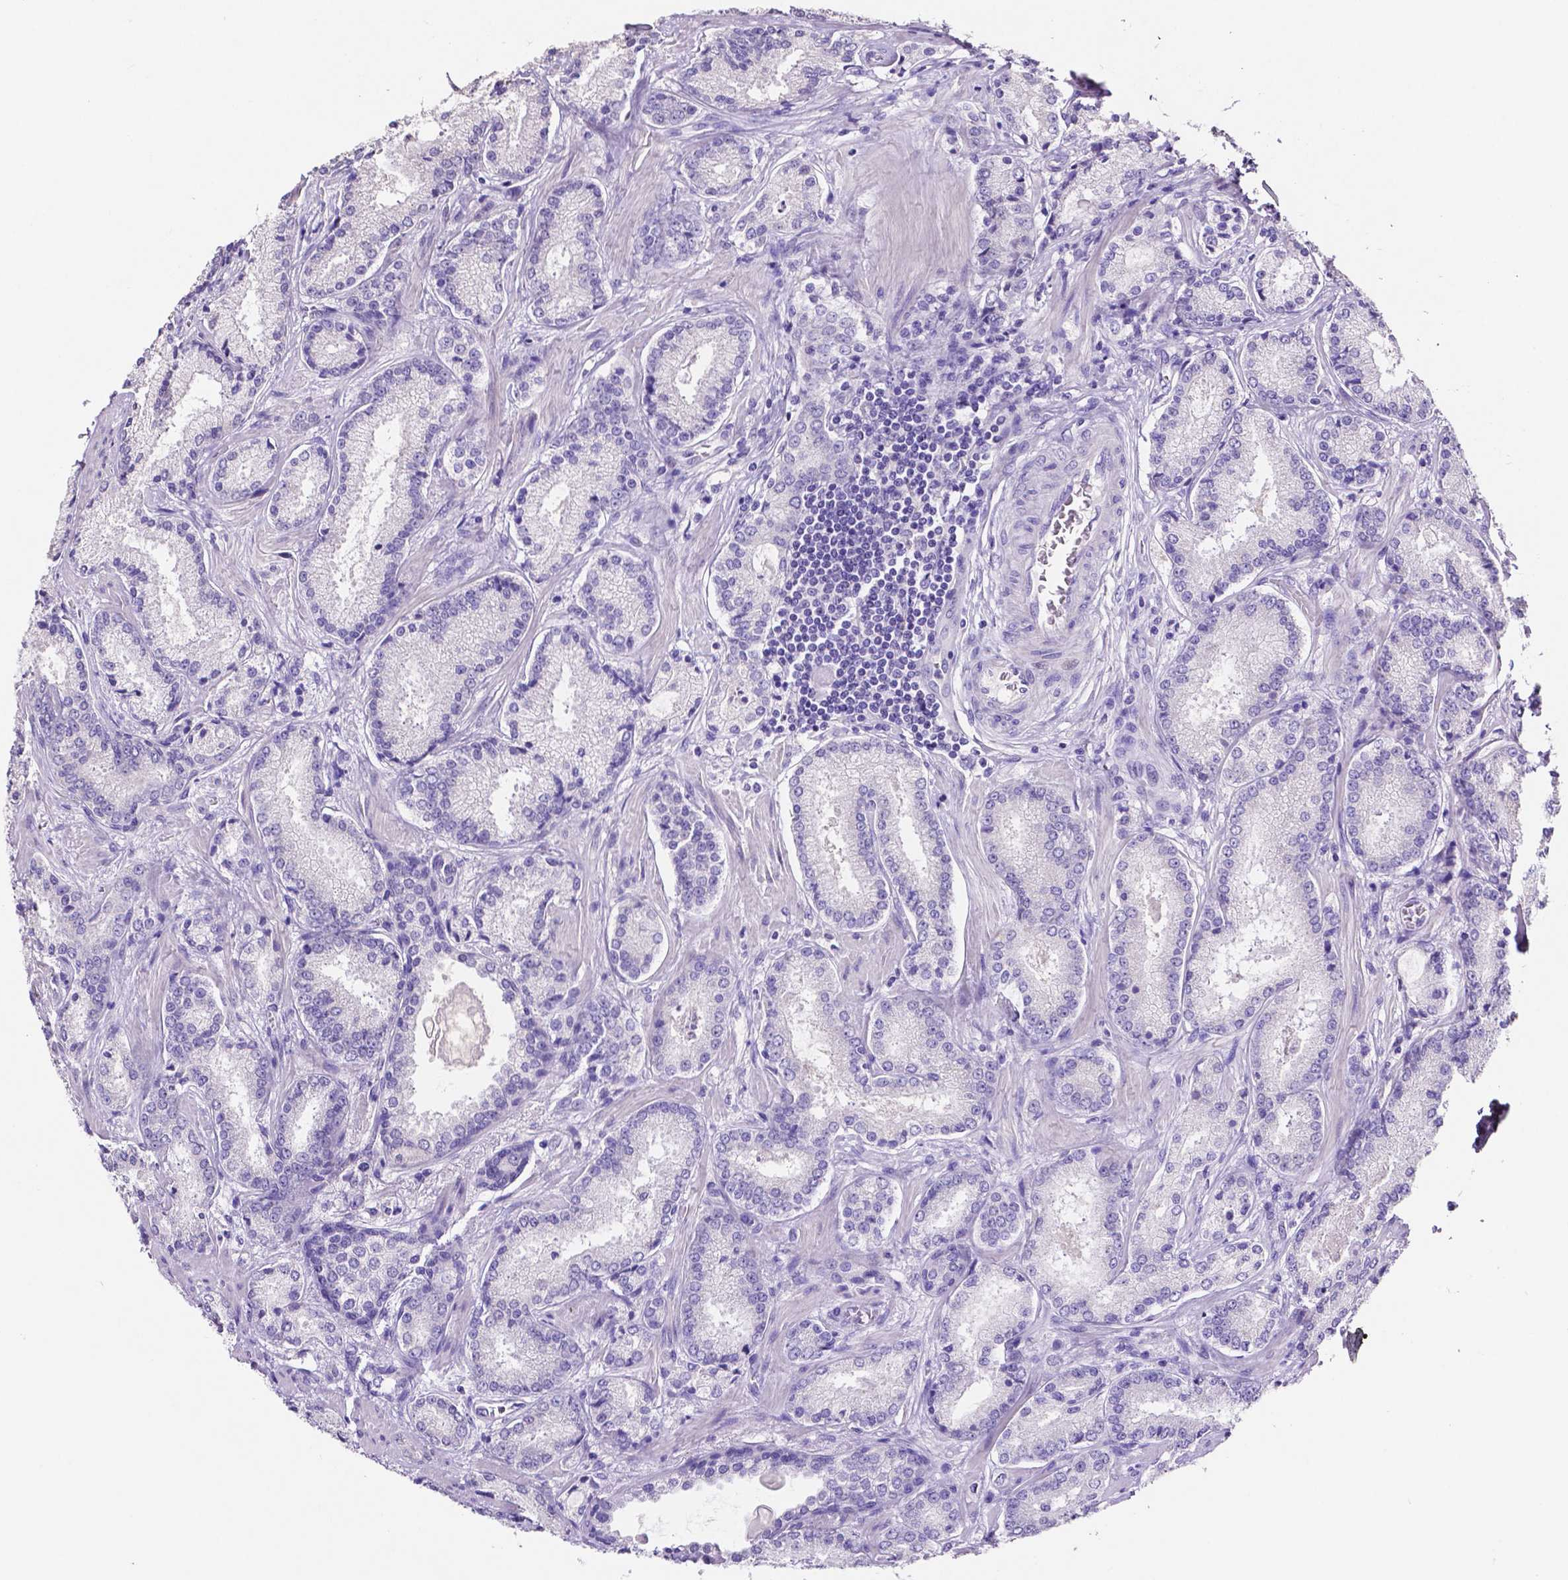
{"staining": {"intensity": "negative", "quantity": "none", "location": "none"}, "tissue": "prostate cancer", "cell_type": "Tumor cells", "image_type": "cancer", "snomed": [{"axis": "morphology", "description": "Adenocarcinoma, Low grade"}, {"axis": "topography", "description": "Prostate"}], "caption": "Adenocarcinoma (low-grade) (prostate) stained for a protein using immunohistochemistry (IHC) displays no positivity tumor cells.", "gene": "SLC22A2", "patient": {"sex": "male", "age": 56}}